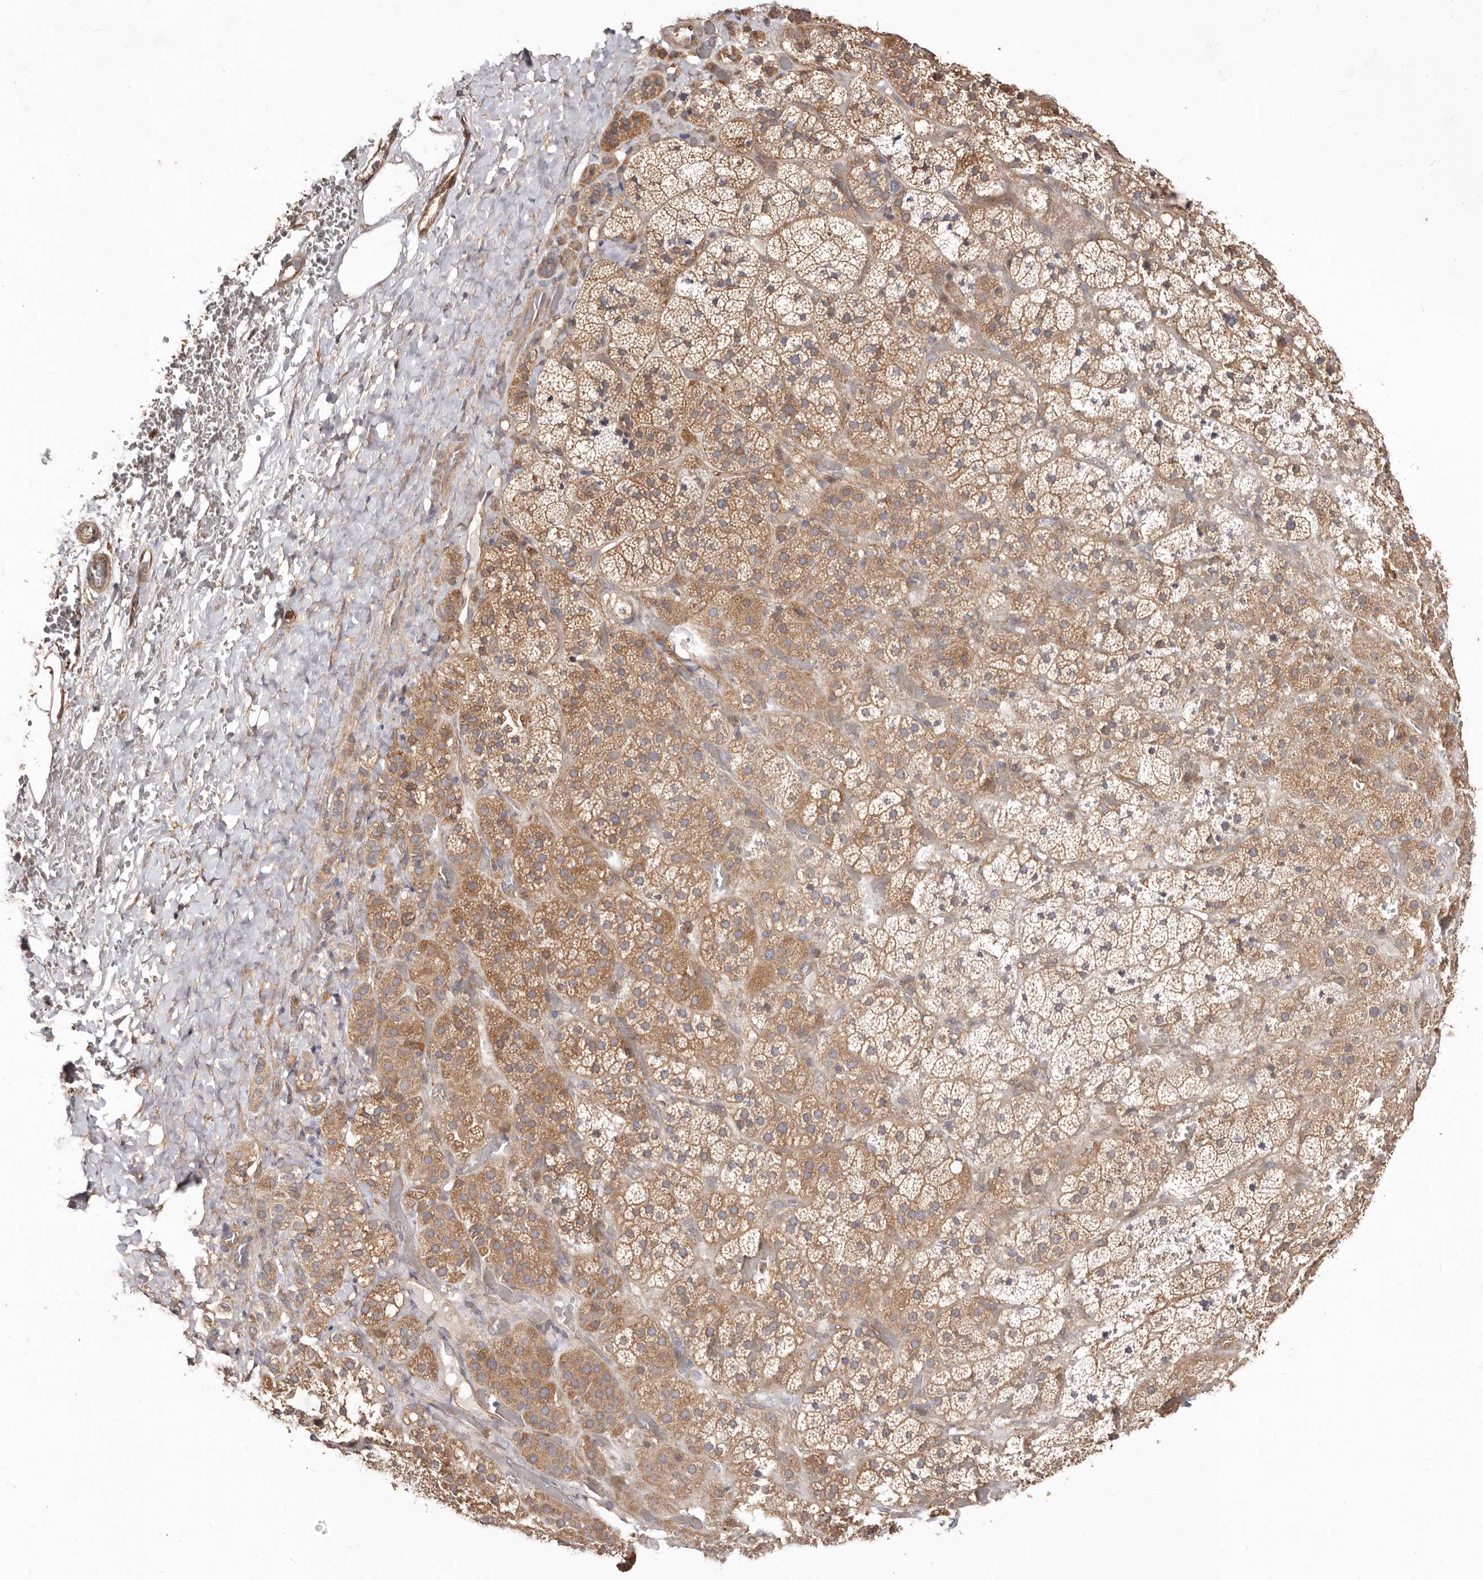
{"staining": {"intensity": "moderate", "quantity": ">75%", "location": "cytoplasmic/membranous"}, "tissue": "adrenal gland", "cell_type": "Glandular cells", "image_type": "normal", "snomed": [{"axis": "morphology", "description": "Normal tissue, NOS"}, {"axis": "topography", "description": "Adrenal gland"}], "caption": "IHC micrograph of normal adrenal gland stained for a protein (brown), which reveals medium levels of moderate cytoplasmic/membranous expression in approximately >75% of glandular cells.", "gene": "LRRC25", "patient": {"sex": "male", "age": 57}}